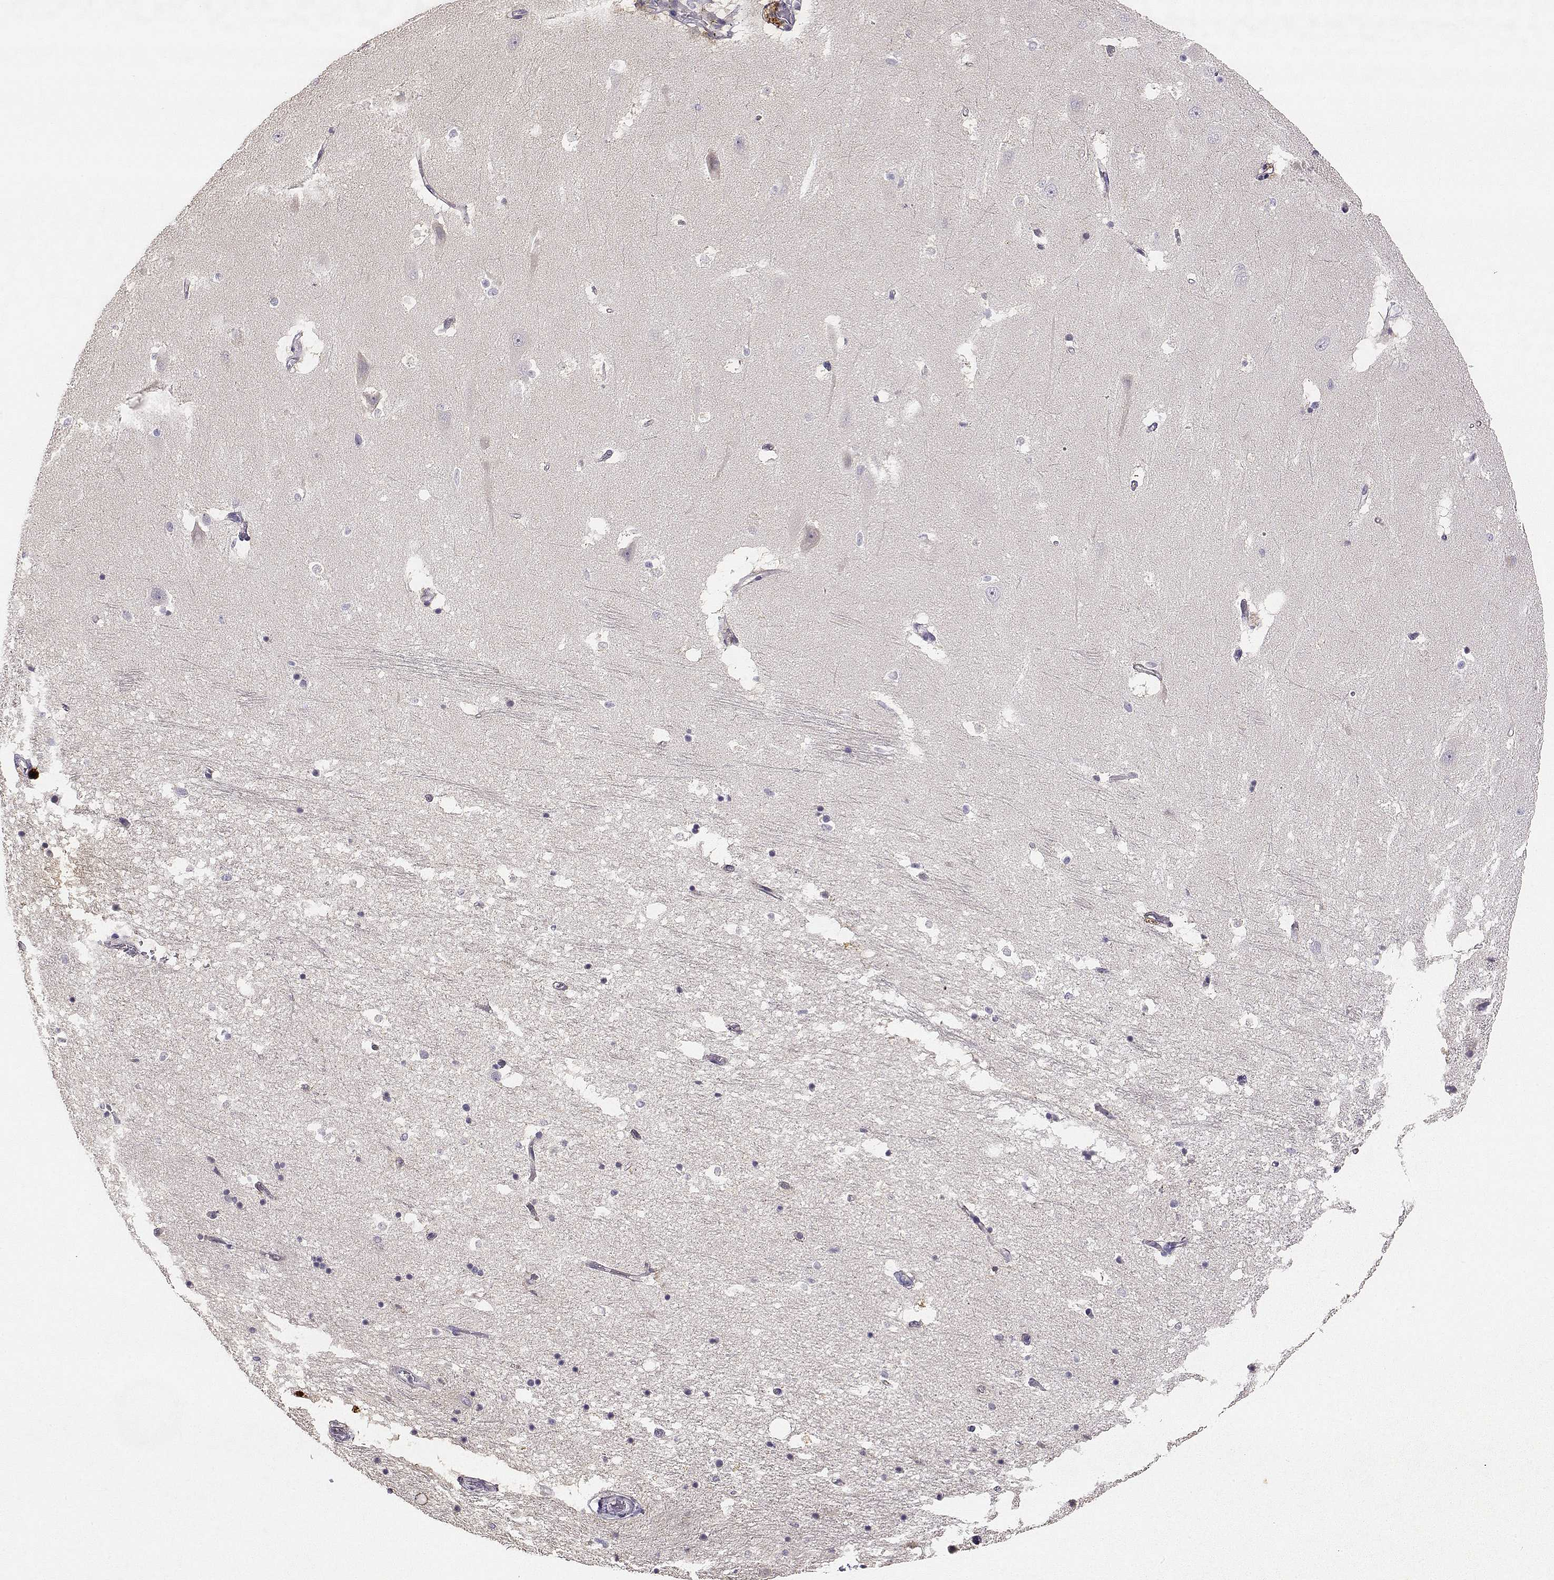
{"staining": {"intensity": "negative", "quantity": "none", "location": "none"}, "tissue": "hippocampus", "cell_type": "Glial cells", "image_type": "normal", "snomed": [{"axis": "morphology", "description": "Normal tissue, NOS"}, {"axis": "topography", "description": "Hippocampus"}], "caption": "This image is of unremarkable hippocampus stained with immunohistochemistry to label a protein in brown with the nuclei are counter-stained blue. There is no staining in glial cells.", "gene": "TACR1", "patient": {"sex": "male", "age": 44}}